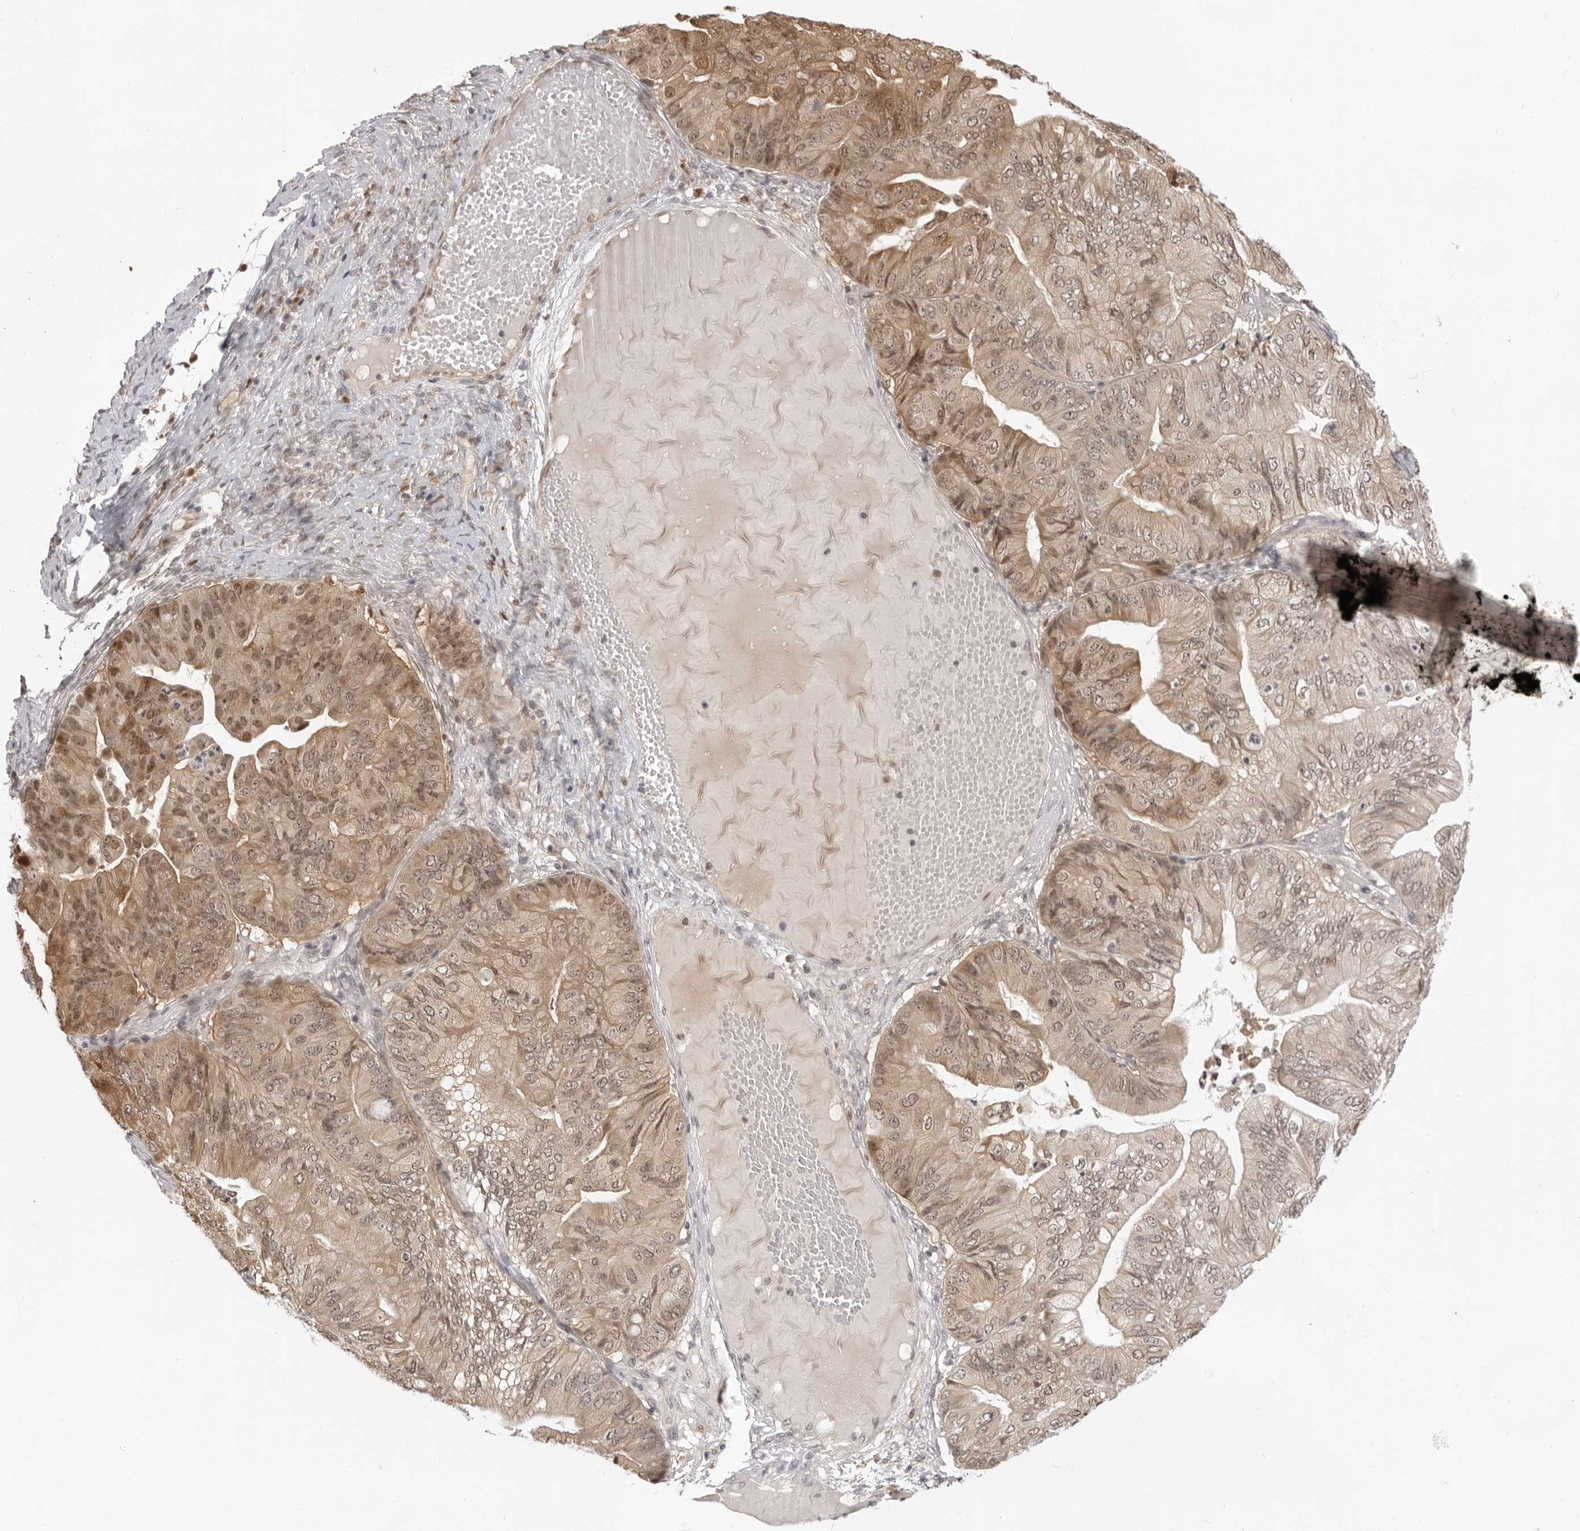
{"staining": {"intensity": "moderate", "quantity": ">75%", "location": "cytoplasmic/membranous,nuclear"}, "tissue": "ovarian cancer", "cell_type": "Tumor cells", "image_type": "cancer", "snomed": [{"axis": "morphology", "description": "Cystadenocarcinoma, mucinous, NOS"}, {"axis": "topography", "description": "Ovary"}], "caption": "Brown immunohistochemical staining in ovarian mucinous cystadenocarcinoma shows moderate cytoplasmic/membranous and nuclear staining in about >75% of tumor cells.", "gene": "SRGAP2", "patient": {"sex": "female", "age": 61}}